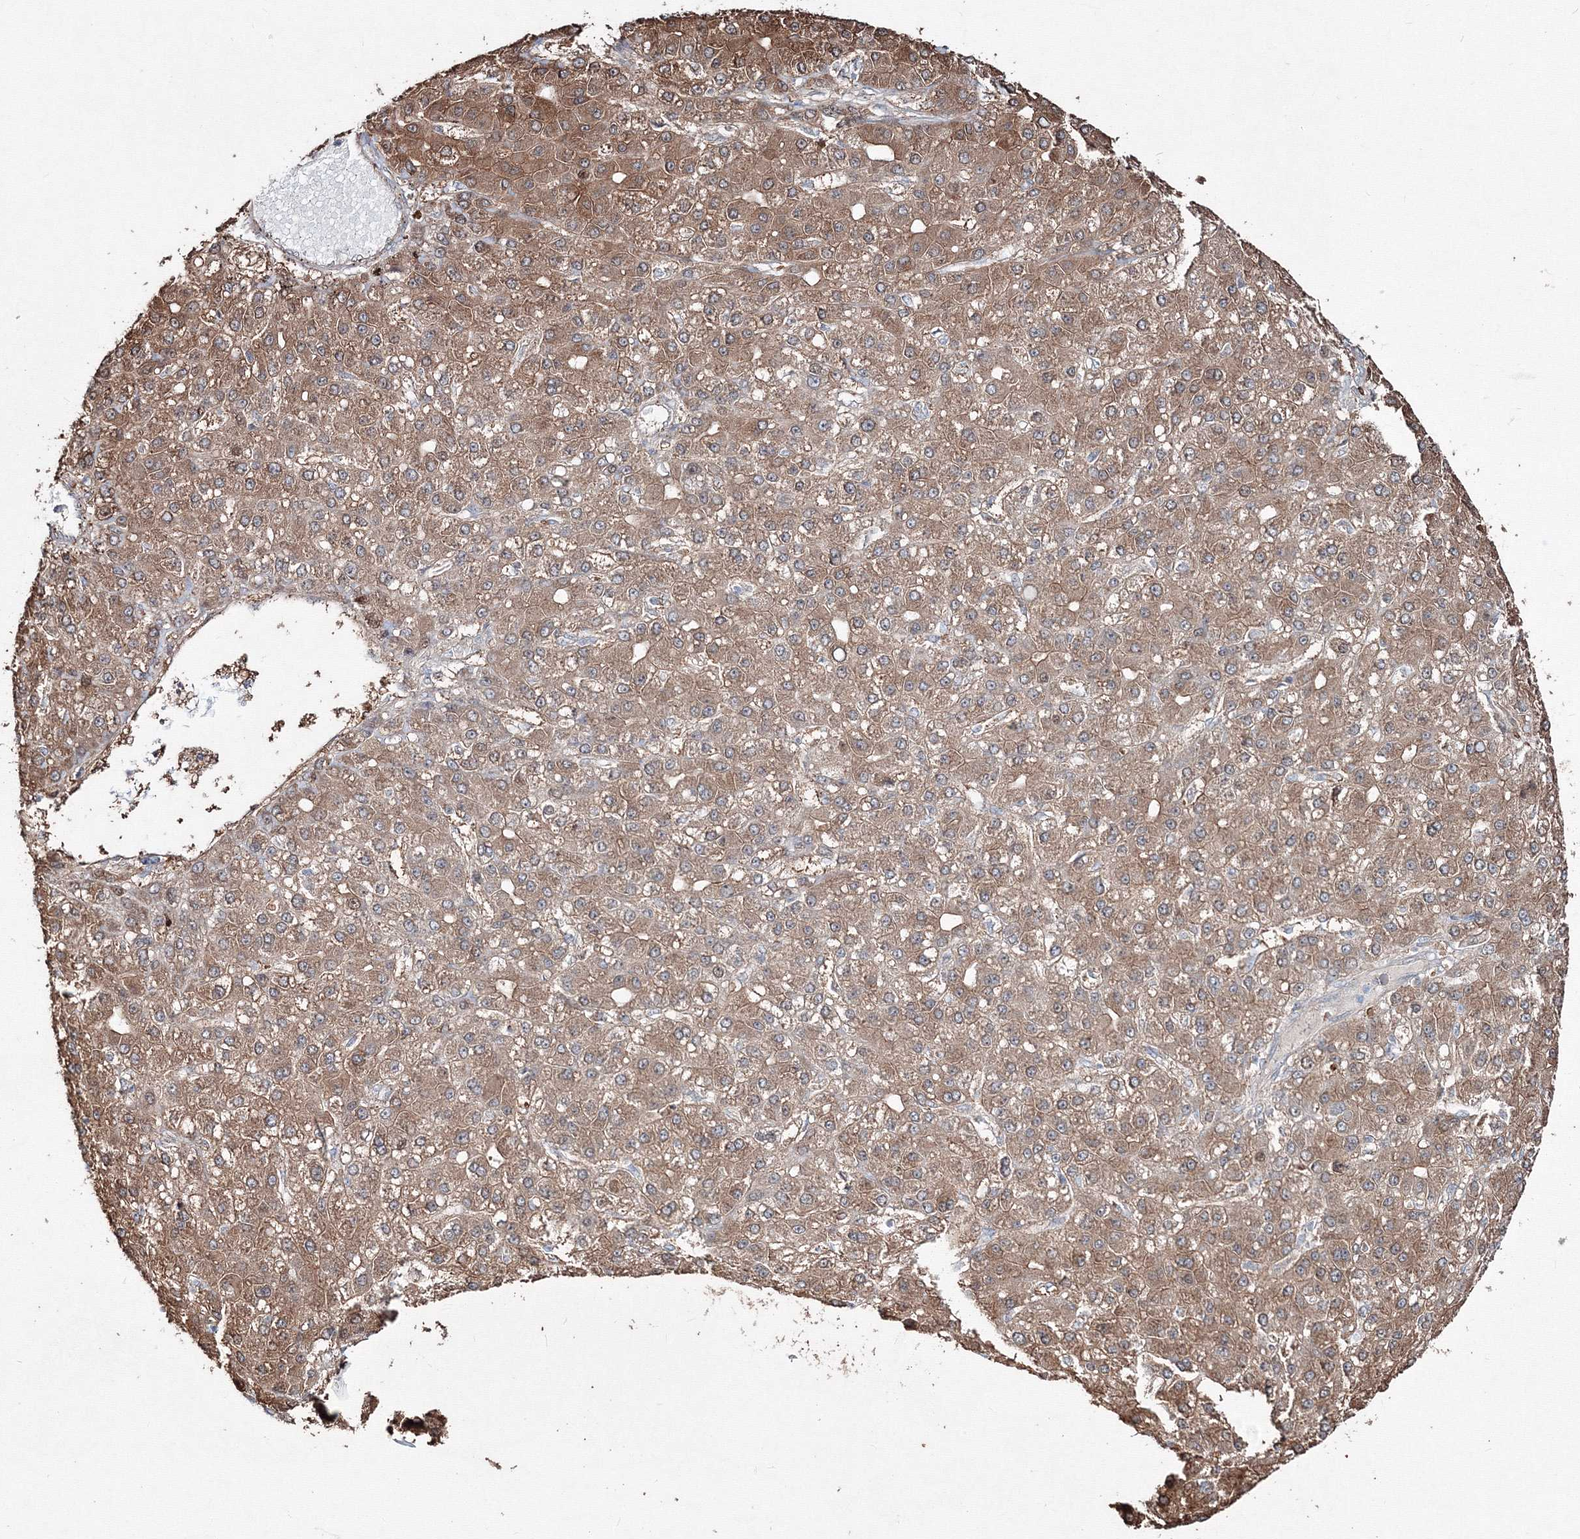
{"staining": {"intensity": "moderate", "quantity": ">75%", "location": "cytoplasmic/membranous"}, "tissue": "liver cancer", "cell_type": "Tumor cells", "image_type": "cancer", "snomed": [{"axis": "morphology", "description": "Carcinoma, Hepatocellular, NOS"}, {"axis": "topography", "description": "Liver"}], "caption": "Liver cancer (hepatocellular carcinoma) stained for a protein demonstrates moderate cytoplasmic/membranous positivity in tumor cells.", "gene": "MKRN2", "patient": {"sex": "male", "age": 67}}